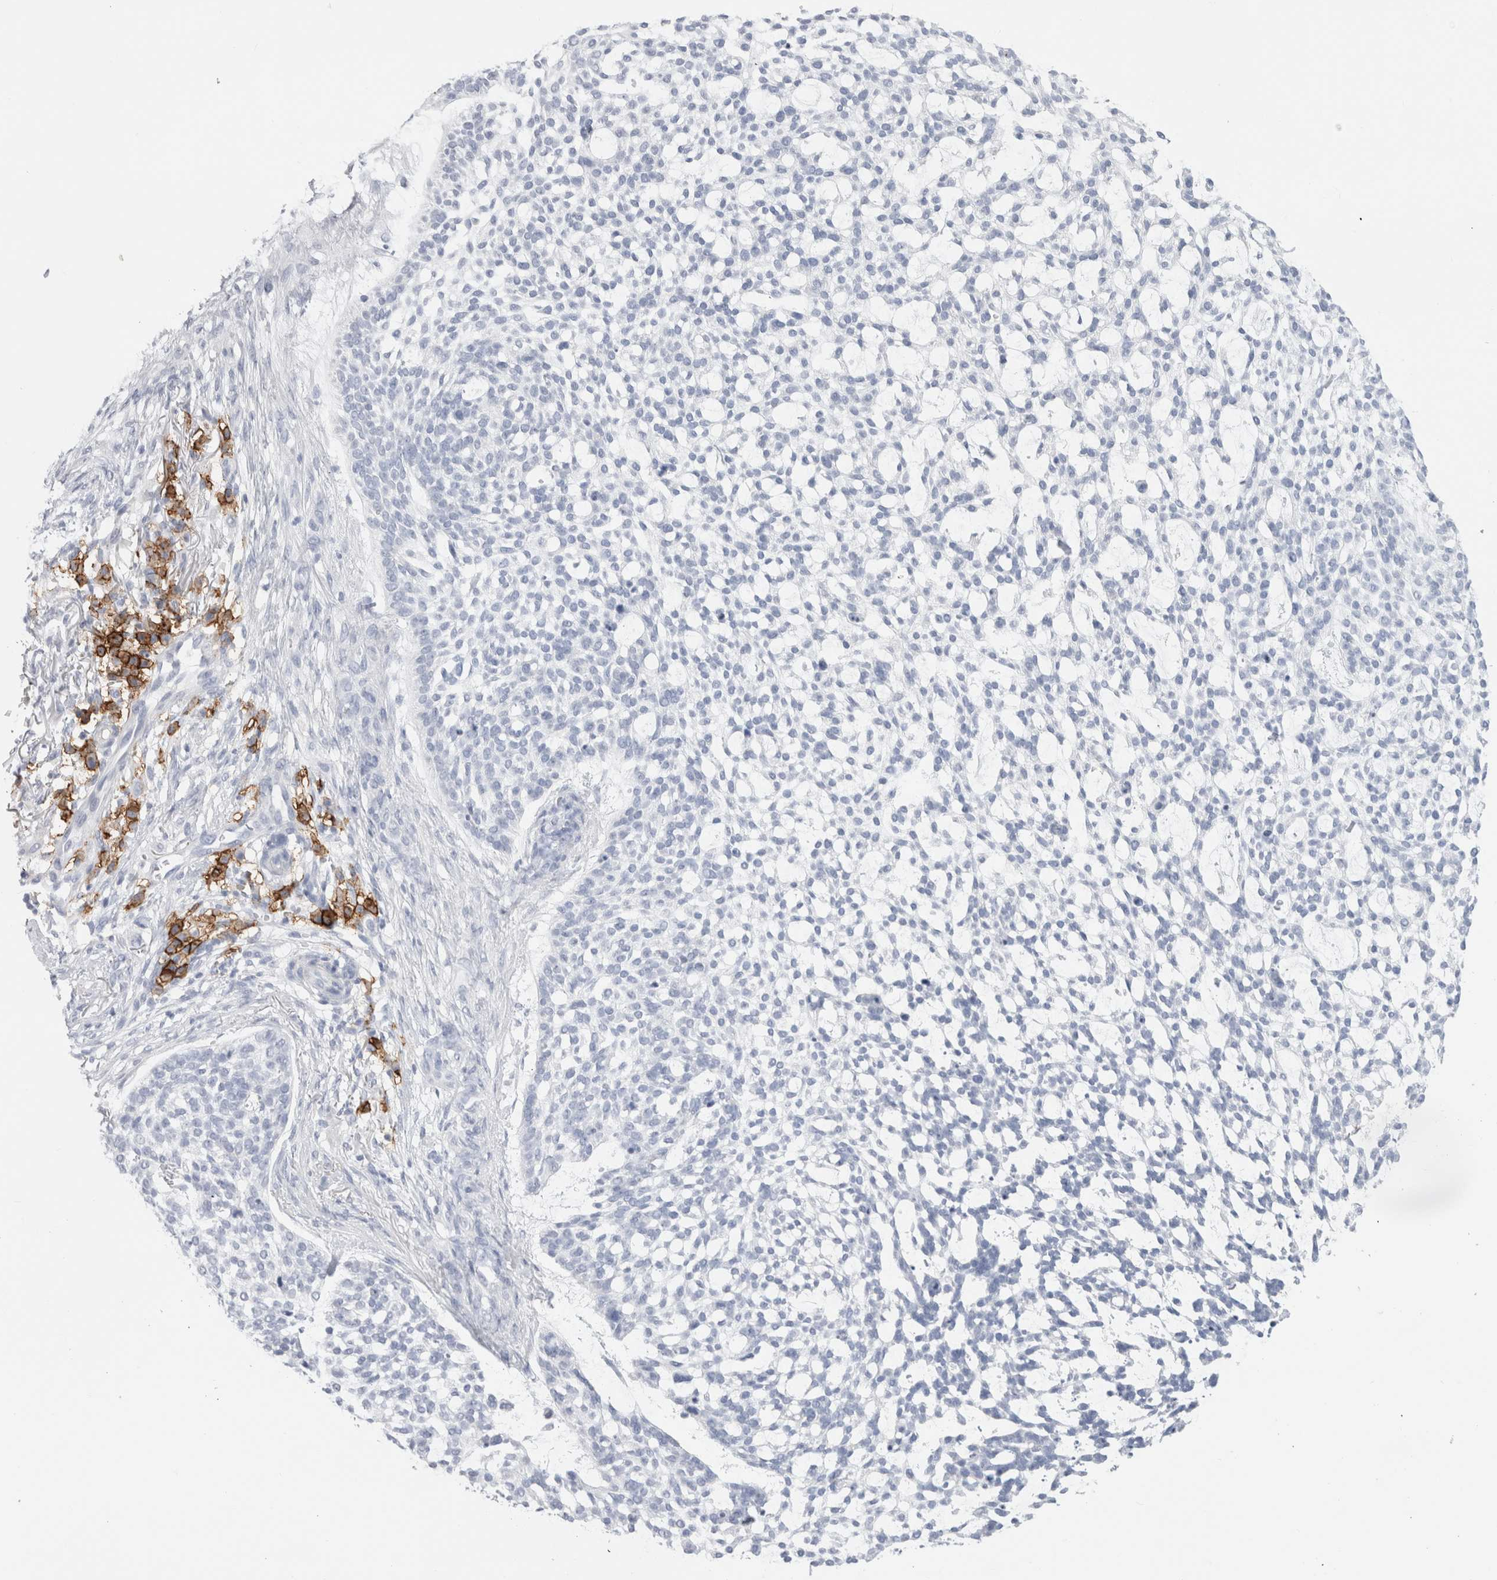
{"staining": {"intensity": "negative", "quantity": "none", "location": "none"}, "tissue": "skin cancer", "cell_type": "Tumor cells", "image_type": "cancer", "snomed": [{"axis": "morphology", "description": "Basal cell carcinoma"}, {"axis": "topography", "description": "Skin"}], "caption": "Protein analysis of skin cancer shows no significant staining in tumor cells.", "gene": "CD38", "patient": {"sex": "female", "age": 64}}